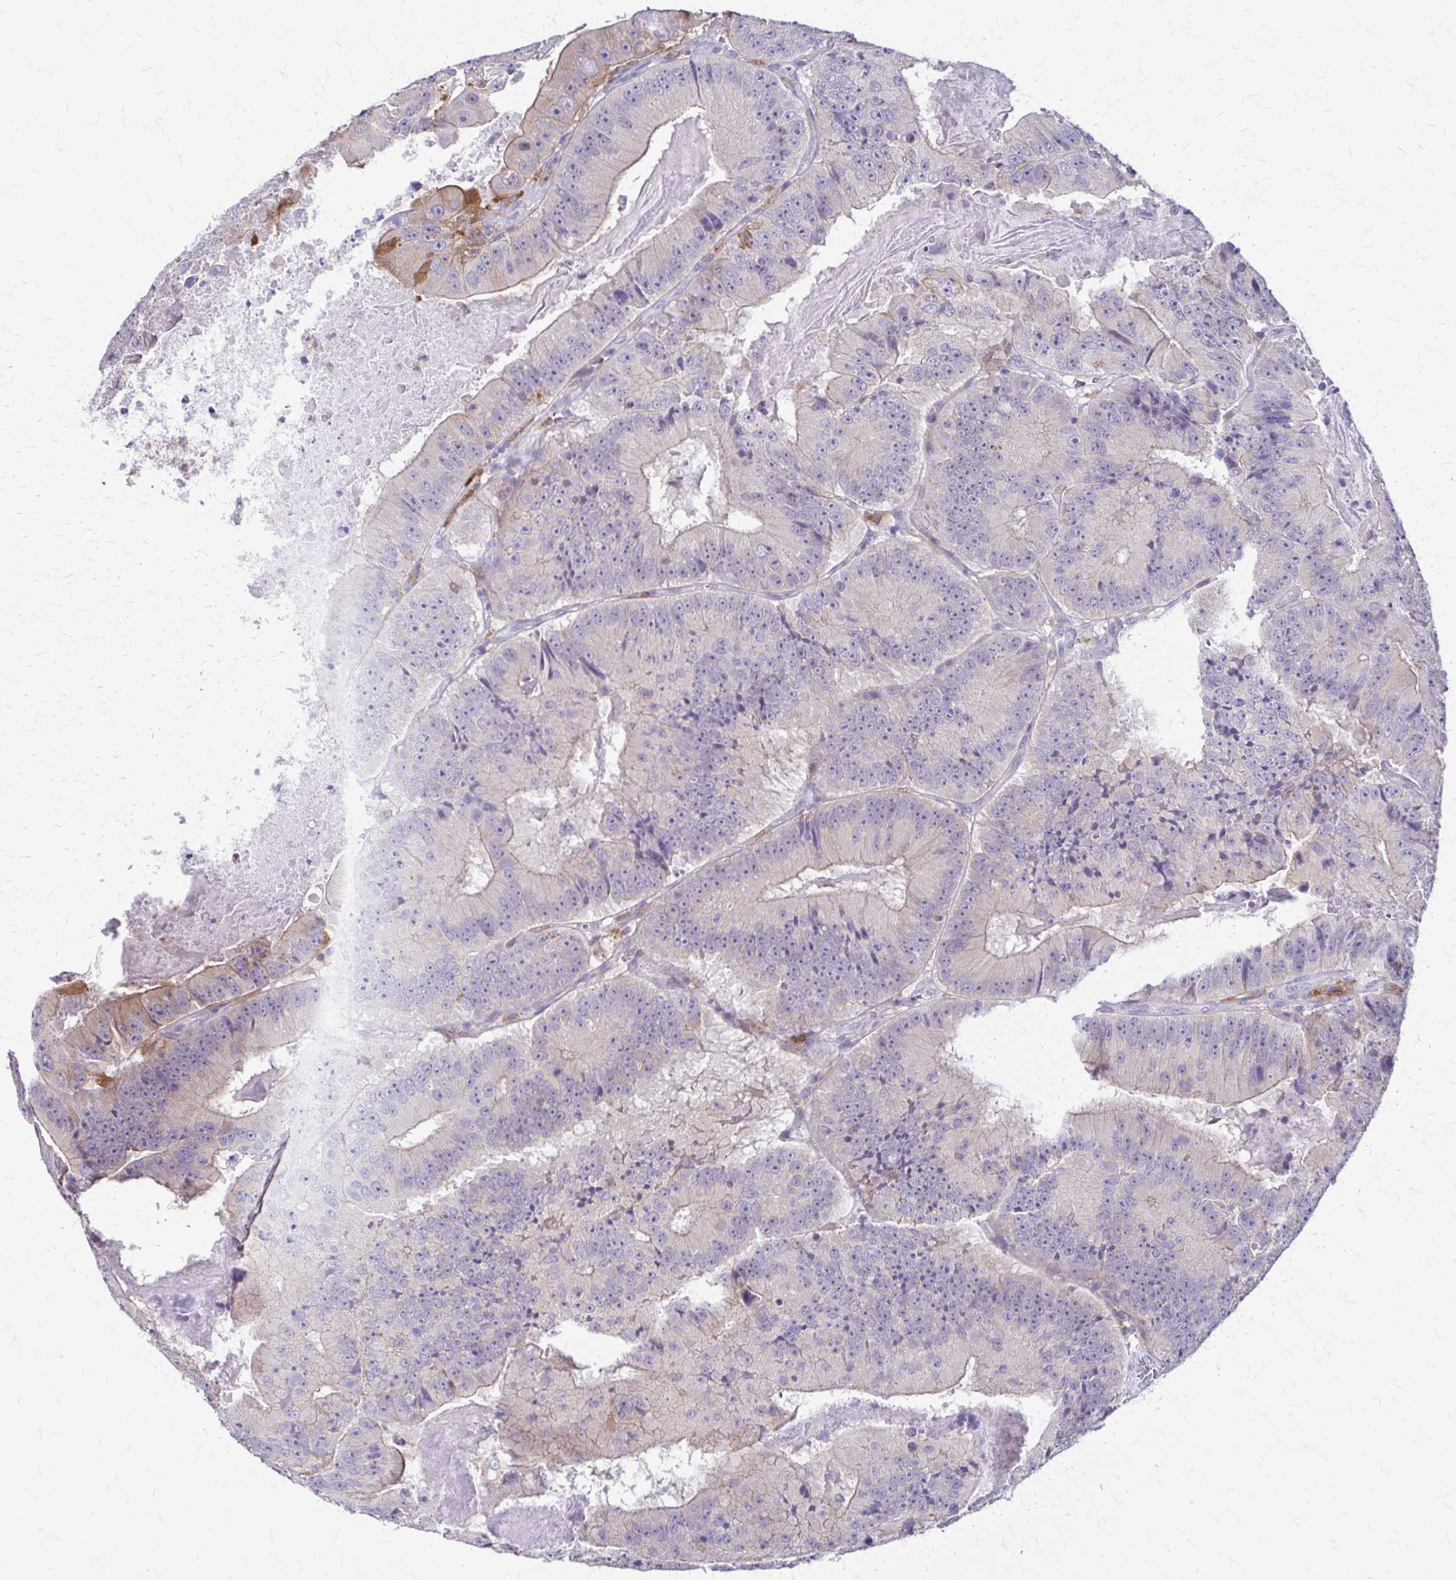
{"staining": {"intensity": "moderate", "quantity": "<25%", "location": "cytoplasmic/membranous"}, "tissue": "colorectal cancer", "cell_type": "Tumor cells", "image_type": "cancer", "snomed": [{"axis": "morphology", "description": "Adenocarcinoma, NOS"}, {"axis": "topography", "description": "Colon"}], "caption": "A brown stain shows moderate cytoplasmic/membranous staining of a protein in human colorectal cancer tumor cells. (DAB IHC, brown staining for protein, blue staining for nuclei).", "gene": "PIK3AP1", "patient": {"sex": "female", "age": 86}}